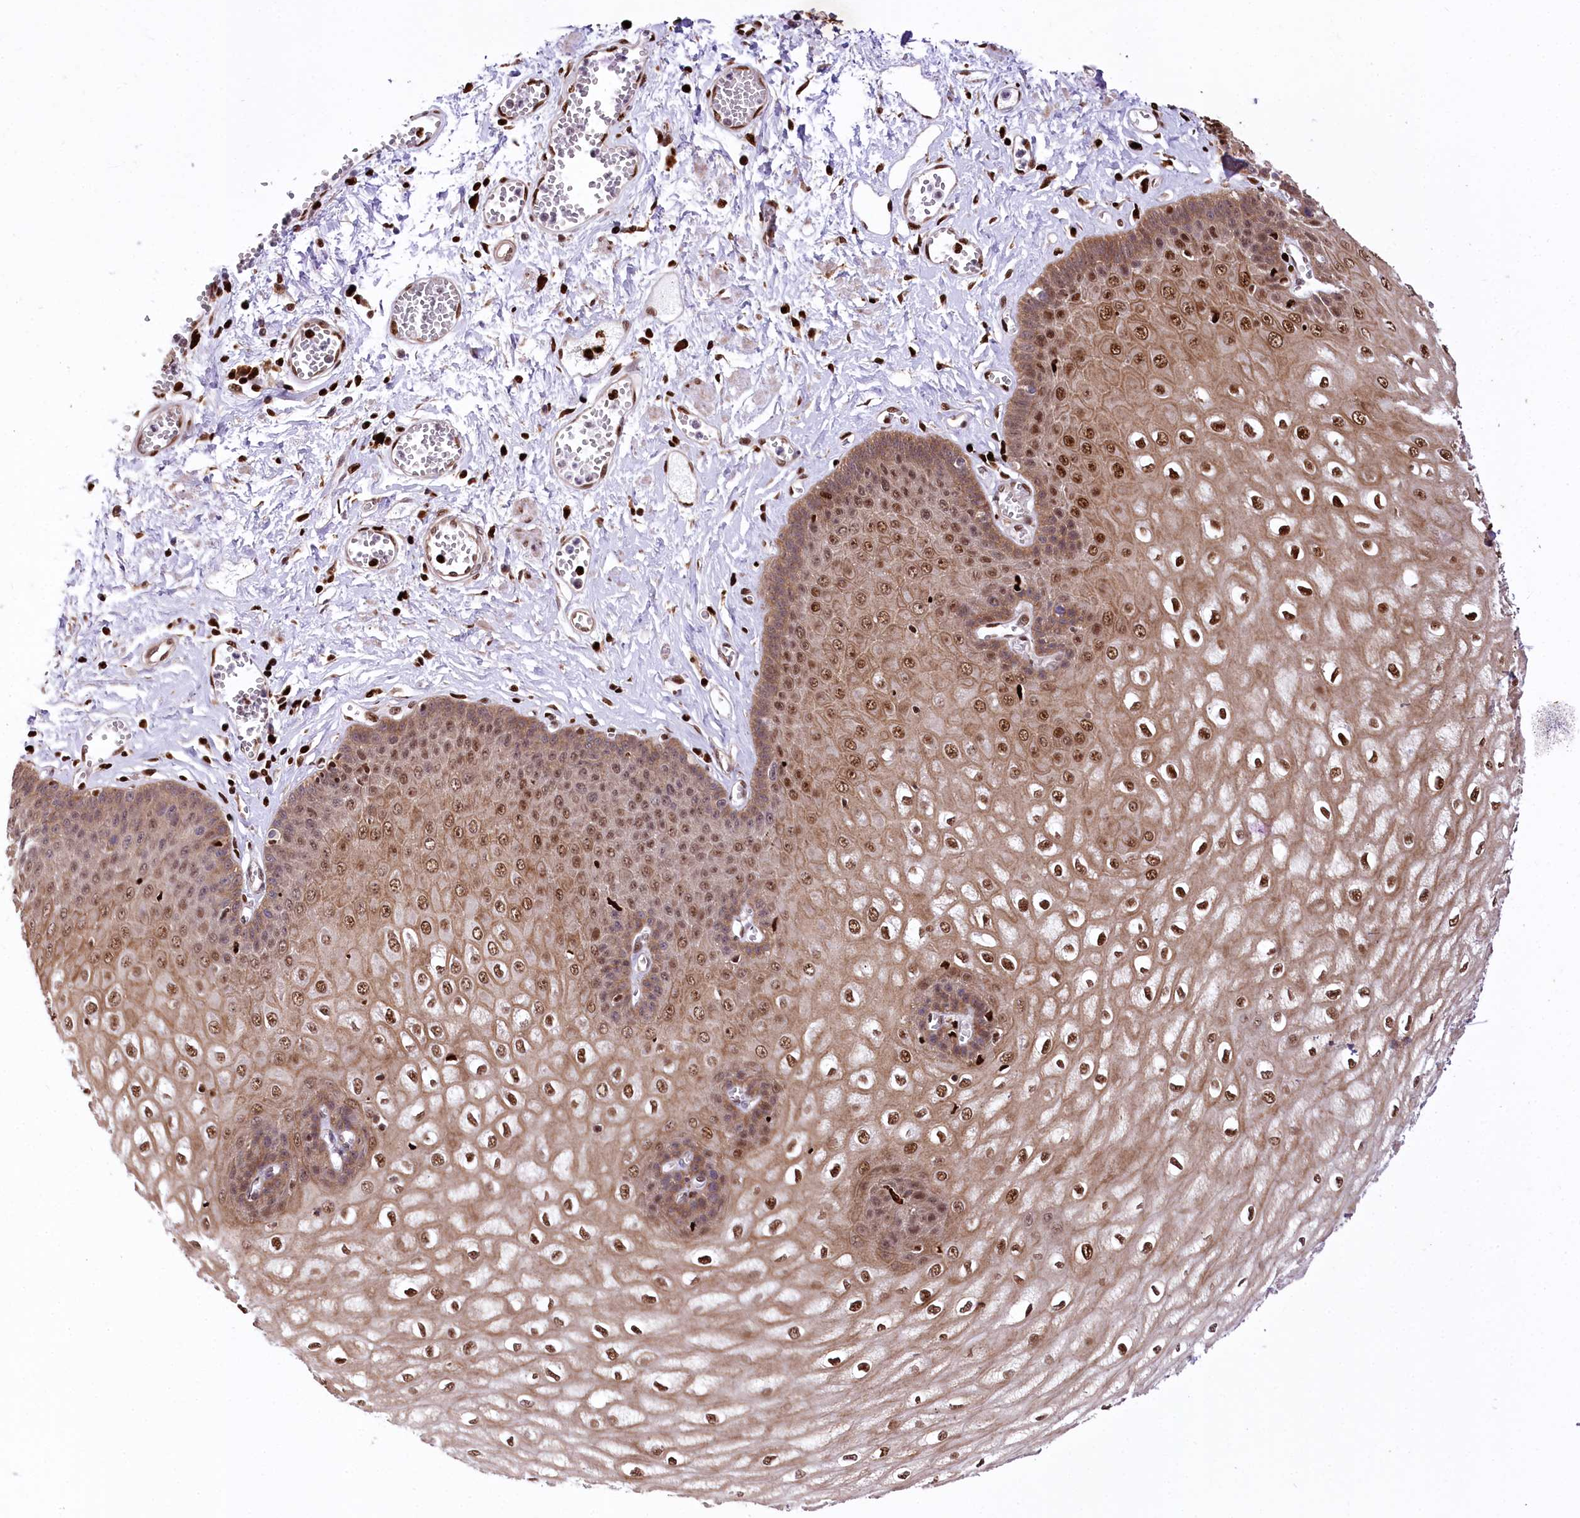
{"staining": {"intensity": "strong", "quantity": ">75%", "location": "cytoplasmic/membranous,nuclear"}, "tissue": "esophagus", "cell_type": "Squamous epithelial cells", "image_type": "normal", "snomed": [{"axis": "morphology", "description": "Normal tissue, NOS"}, {"axis": "topography", "description": "Esophagus"}], "caption": "This photomicrograph displays immunohistochemistry (IHC) staining of normal esophagus, with high strong cytoplasmic/membranous,nuclear staining in approximately >75% of squamous epithelial cells.", "gene": "FIGN", "patient": {"sex": "male", "age": 60}}